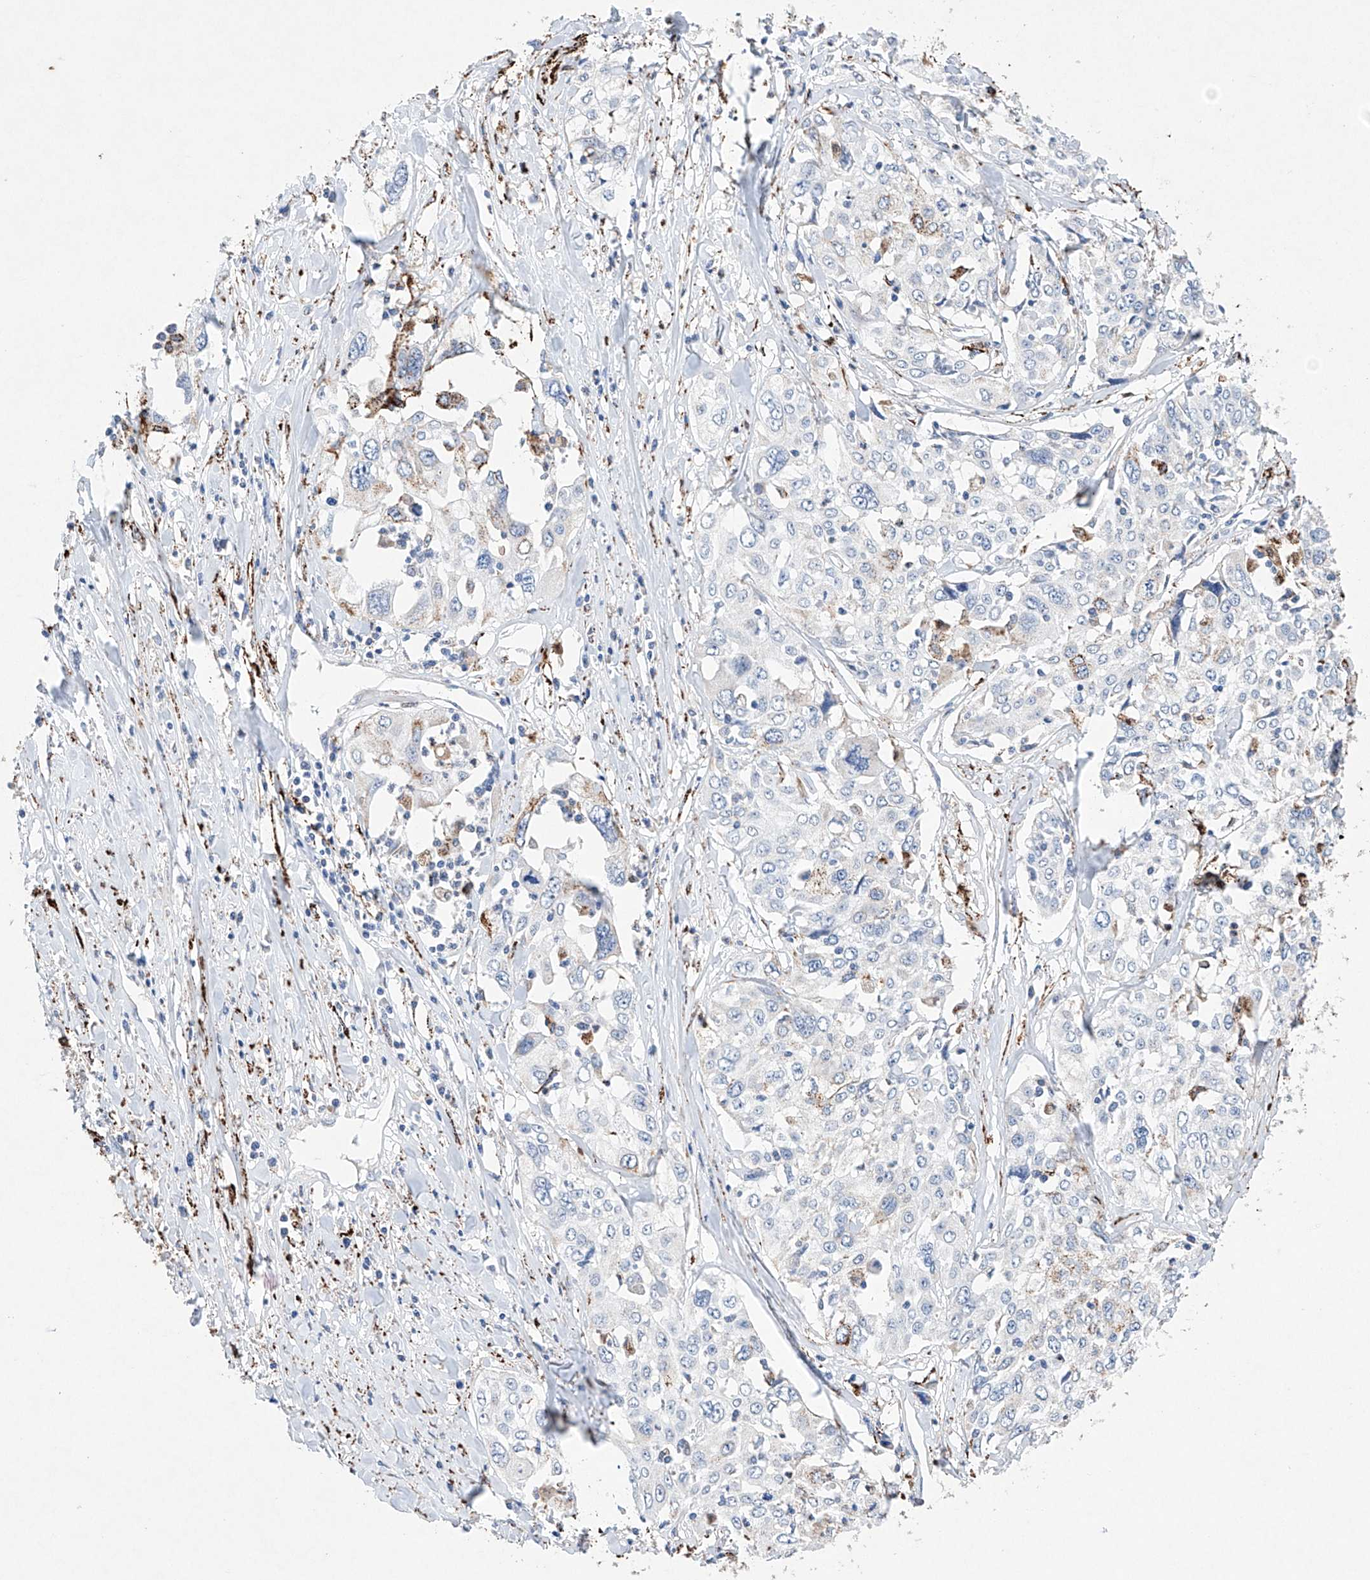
{"staining": {"intensity": "moderate", "quantity": "<25%", "location": "cytoplasmic/membranous"}, "tissue": "cervical cancer", "cell_type": "Tumor cells", "image_type": "cancer", "snomed": [{"axis": "morphology", "description": "Squamous cell carcinoma, NOS"}, {"axis": "topography", "description": "Cervix"}], "caption": "Protein expression analysis of cervical cancer displays moderate cytoplasmic/membranous expression in about <25% of tumor cells.", "gene": "NRROS", "patient": {"sex": "female", "age": 31}}